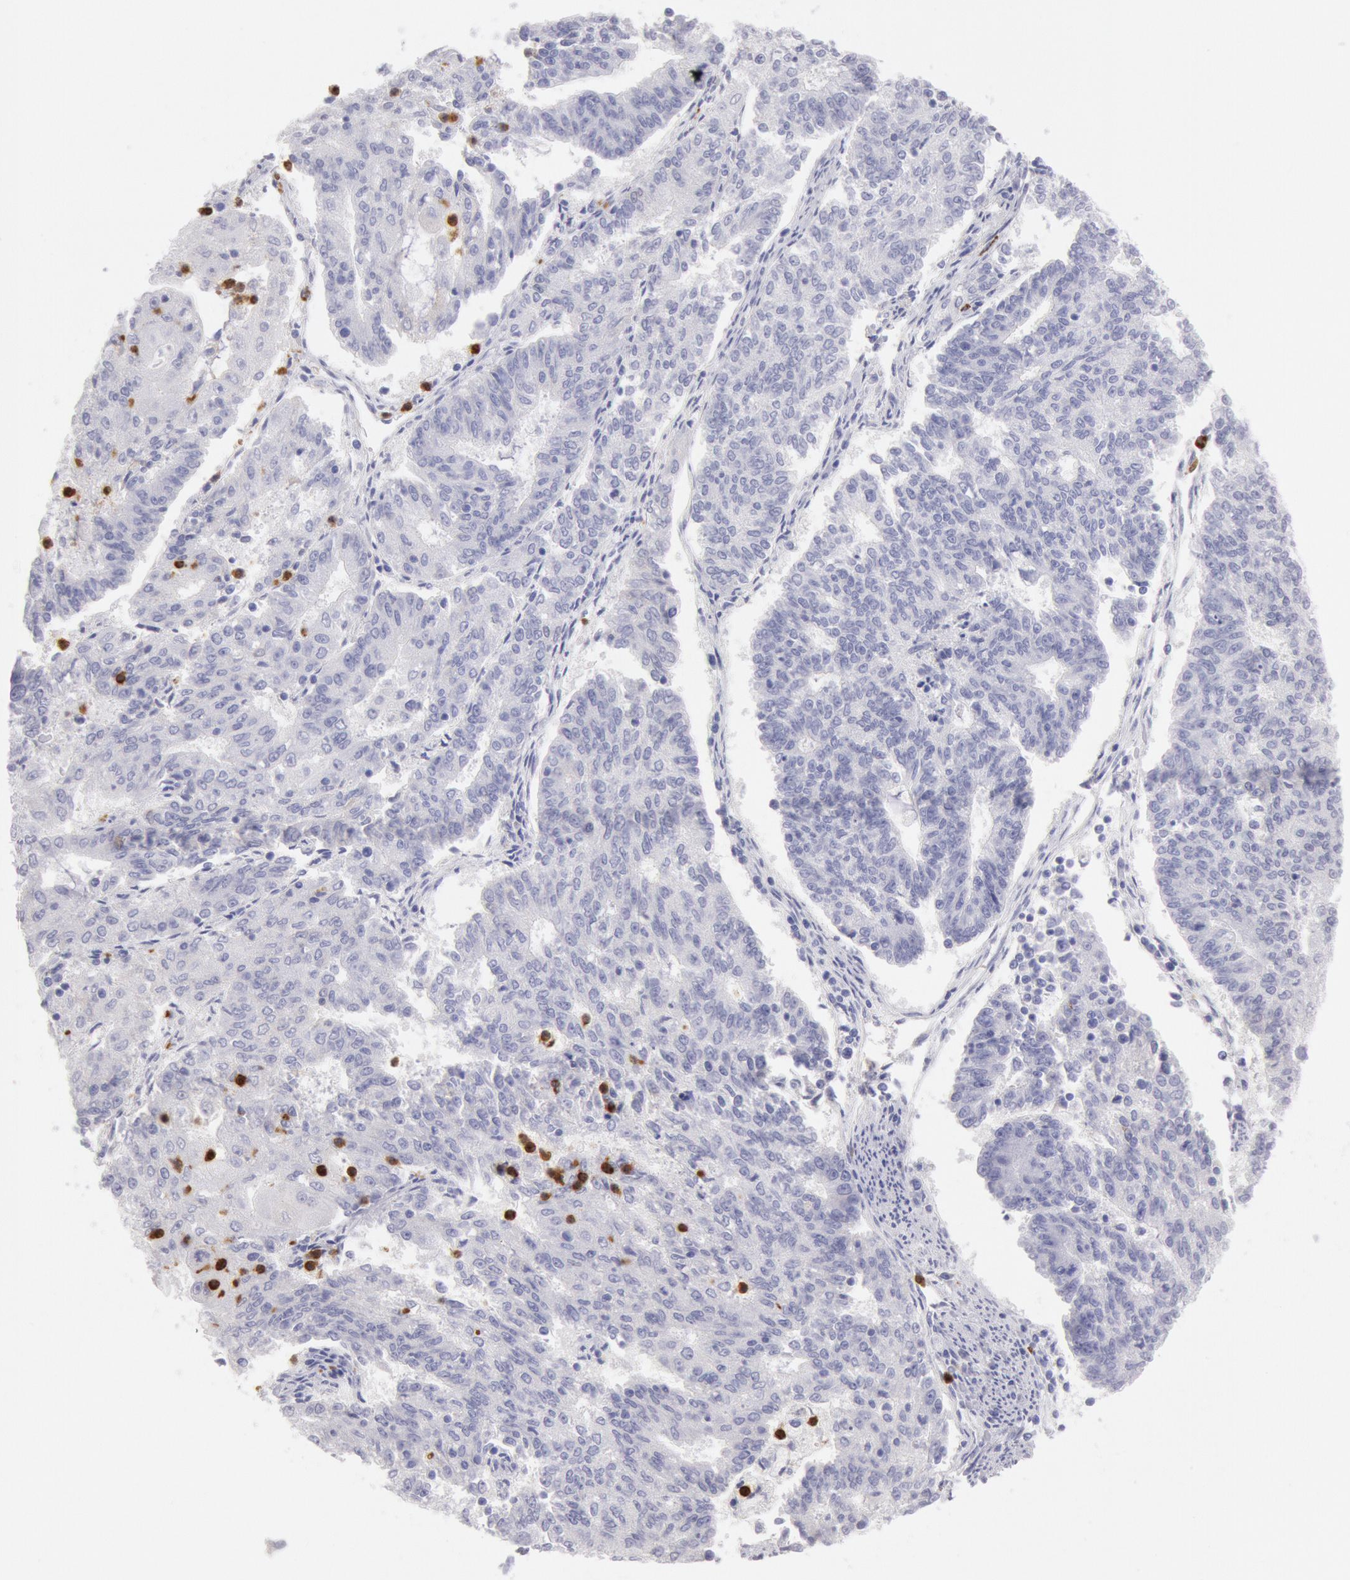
{"staining": {"intensity": "negative", "quantity": "none", "location": "none"}, "tissue": "endometrial cancer", "cell_type": "Tumor cells", "image_type": "cancer", "snomed": [{"axis": "morphology", "description": "Adenocarcinoma, NOS"}, {"axis": "topography", "description": "Endometrium"}], "caption": "IHC of human endometrial cancer (adenocarcinoma) demonstrates no positivity in tumor cells.", "gene": "FCN1", "patient": {"sex": "female", "age": 56}}